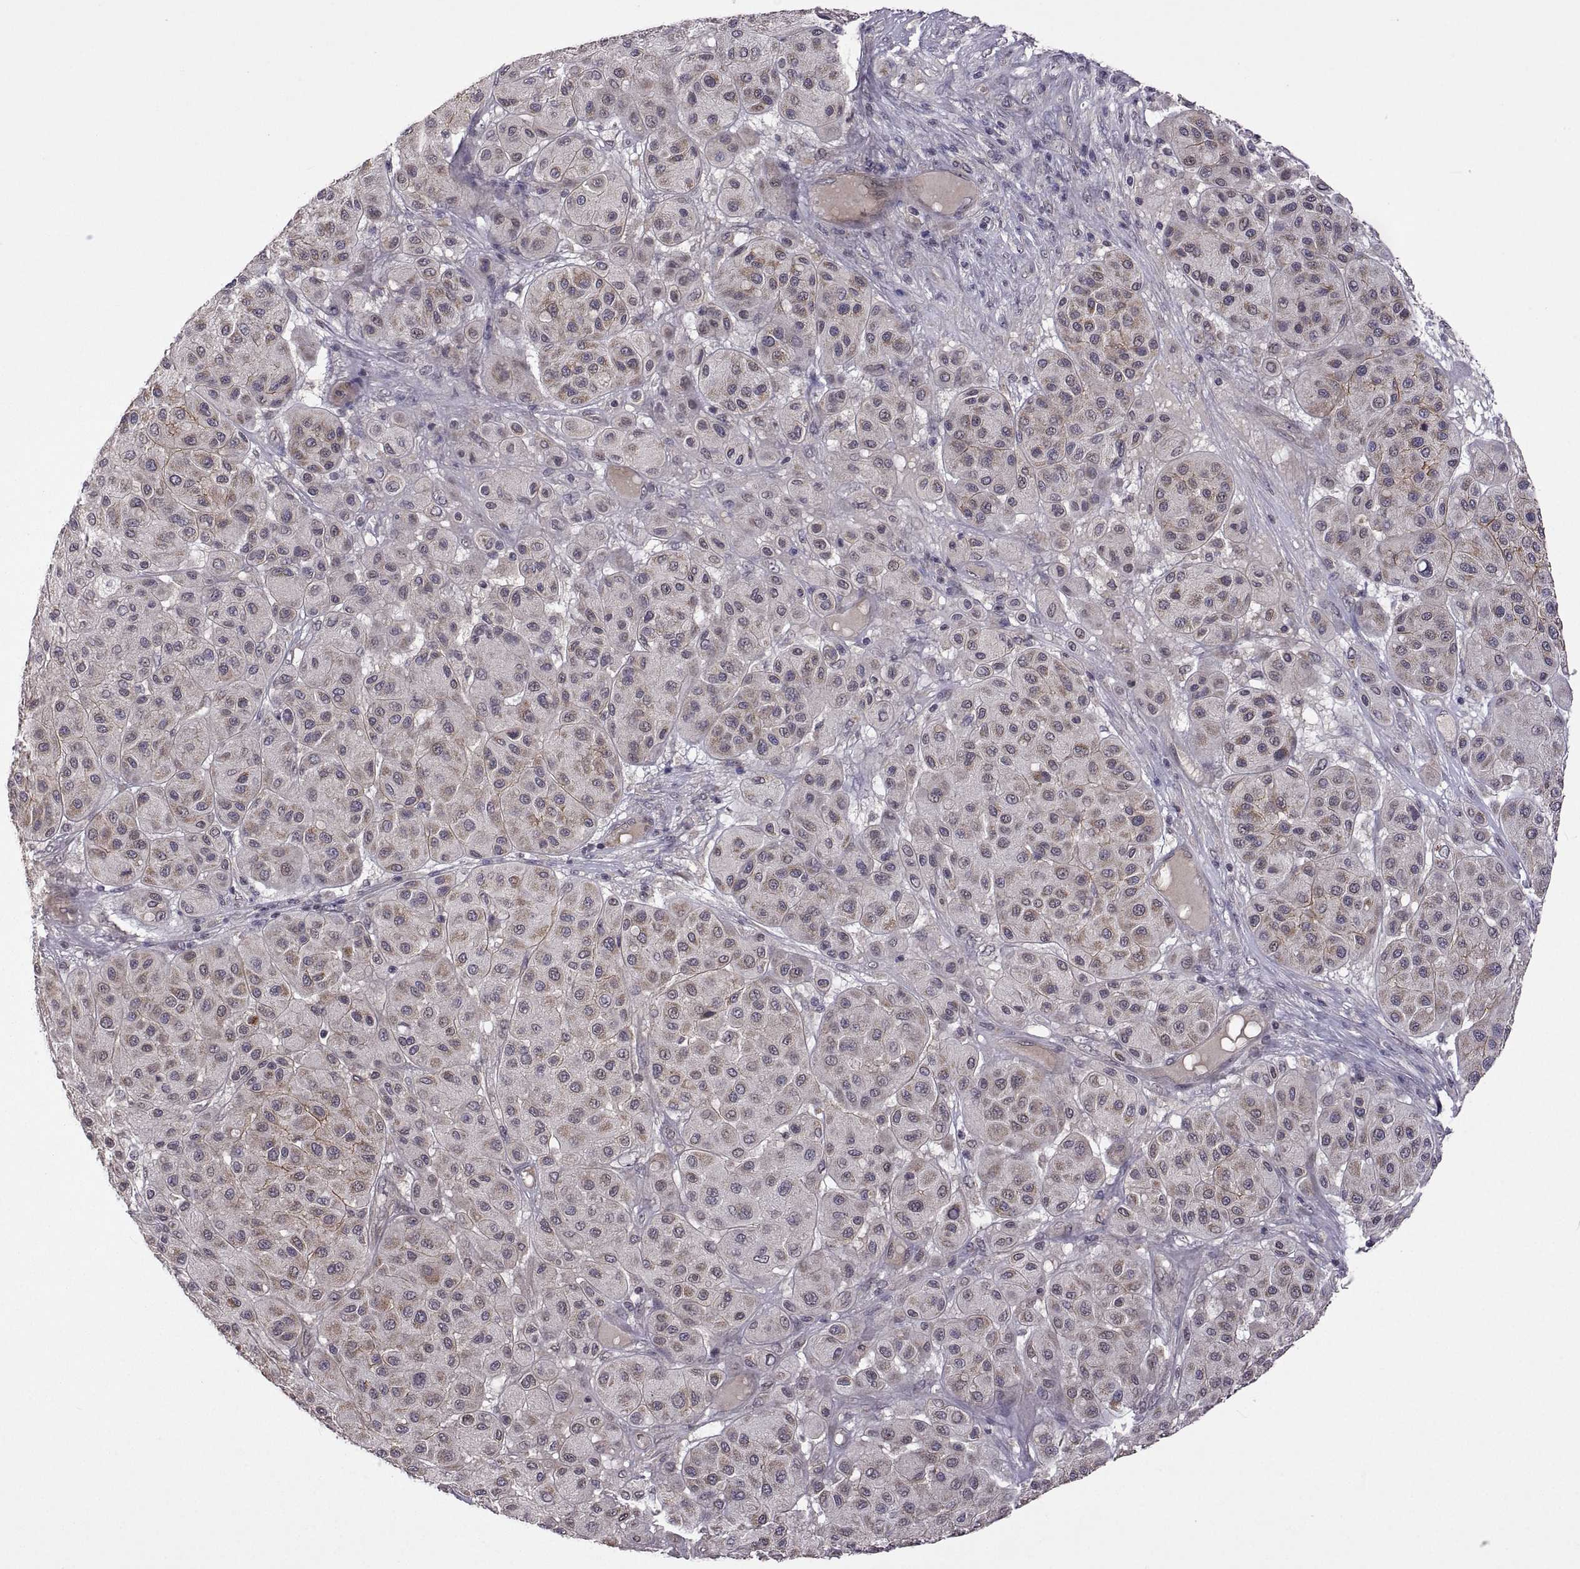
{"staining": {"intensity": "moderate", "quantity": "25%-75%", "location": "cytoplasmic/membranous"}, "tissue": "melanoma", "cell_type": "Tumor cells", "image_type": "cancer", "snomed": [{"axis": "morphology", "description": "Malignant melanoma, Metastatic site"}, {"axis": "topography", "description": "Smooth muscle"}], "caption": "DAB (3,3'-diaminobenzidine) immunohistochemical staining of human malignant melanoma (metastatic site) demonstrates moderate cytoplasmic/membranous protein staining in approximately 25%-75% of tumor cells.", "gene": "LAMA1", "patient": {"sex": "male", "age": 41}}